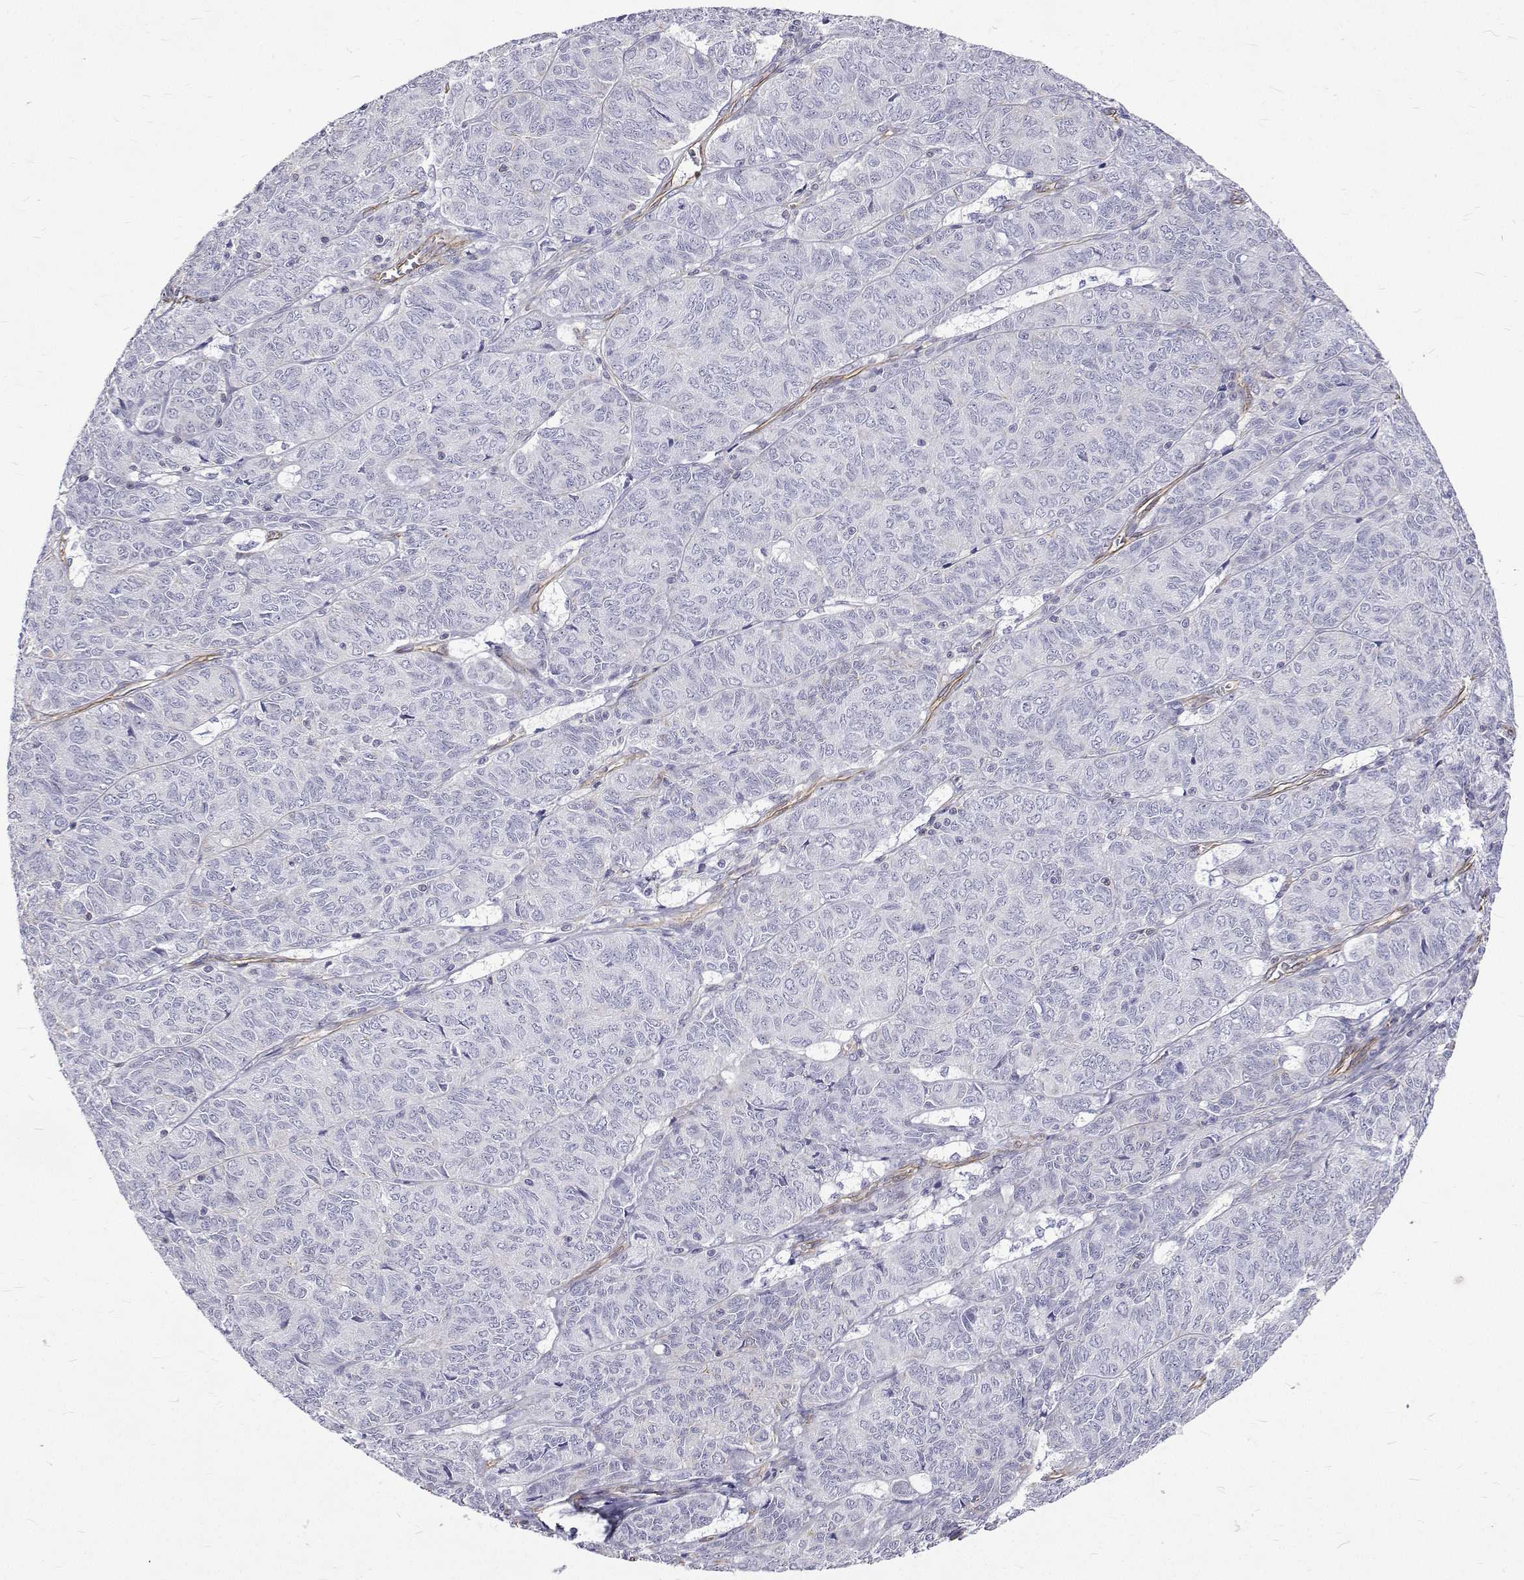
{"staining": {"intensity": "negative", "quantity": "none", "location": "none"}, "tissue": "ovarian cancer", "cell_type": "Tumor cells", "image_type": "cancer", "snomed": [{"axis": "morphology", "description": "Carcinoma, endometroid"}, {"axis": "topography", "description": "Ovary"}], "caption": "Human ovarian endometroid carcinoma stained for a protein using immunohistochemistry (IHC) demonstrates no staining in tumor cells.", "gene": "OPRPN", "patient": {"sex": "female", "age": 80}}